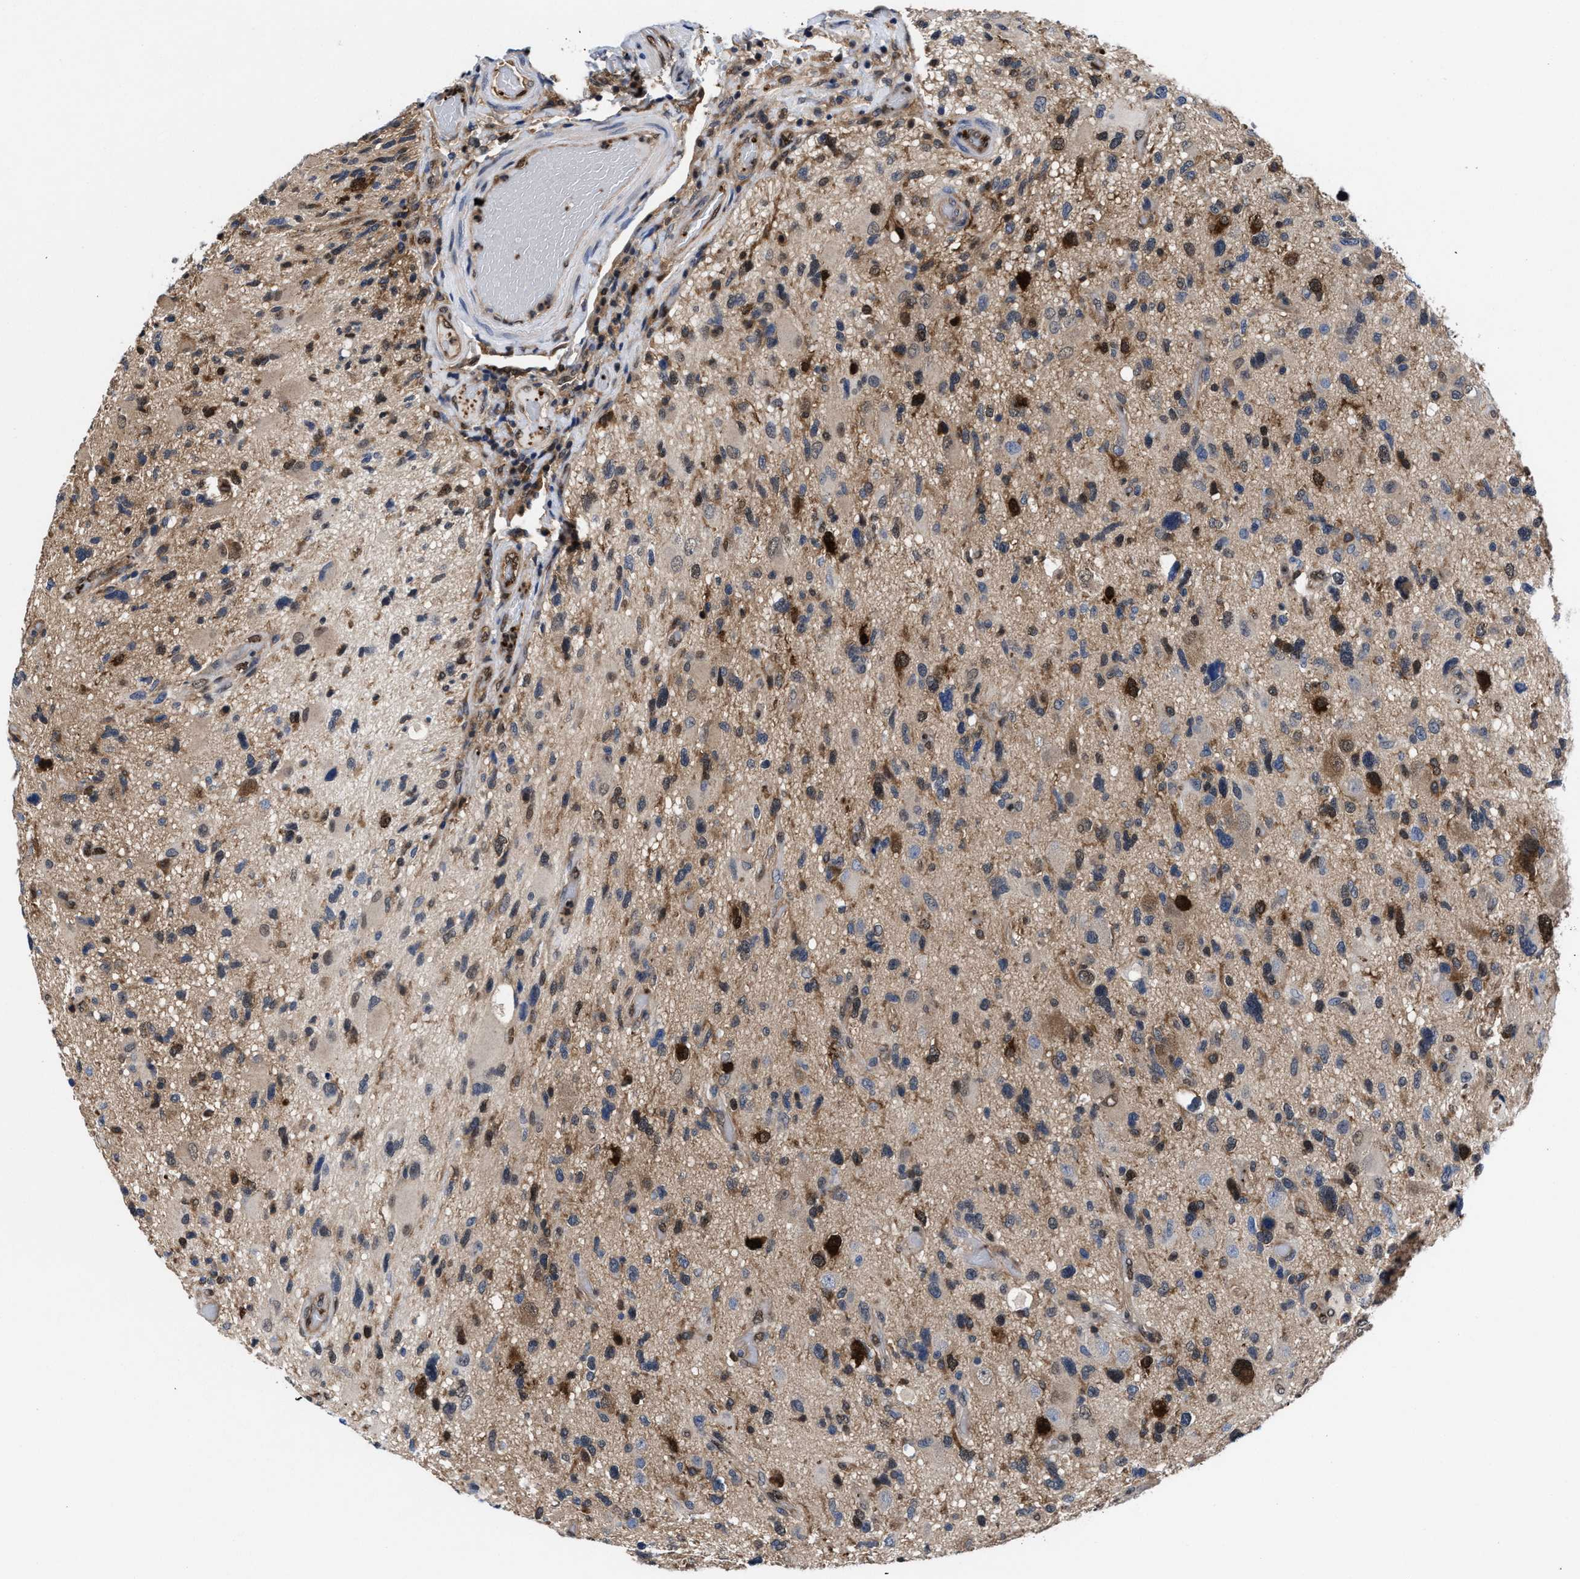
{"staining": {"intensity": "strong", "quantity": "<25%", "location": "nuclear"}, "tissue": "glioma", "cell_type": "Tumor cells", "image_type": "cancer", "snomed": [{"axis": "morphology", "description": "Glioma, malignant, High grade"}, {"axis": "topography", "description": "Brain"}], "caption": "Immunohistochemistry (IHC) (DAB) staining of human glioma reveals strong nuclear protein staining in approximately <25% of tumor cells.", "gene": "ACLY", "patient": {"sex": "male", "age": 33}}